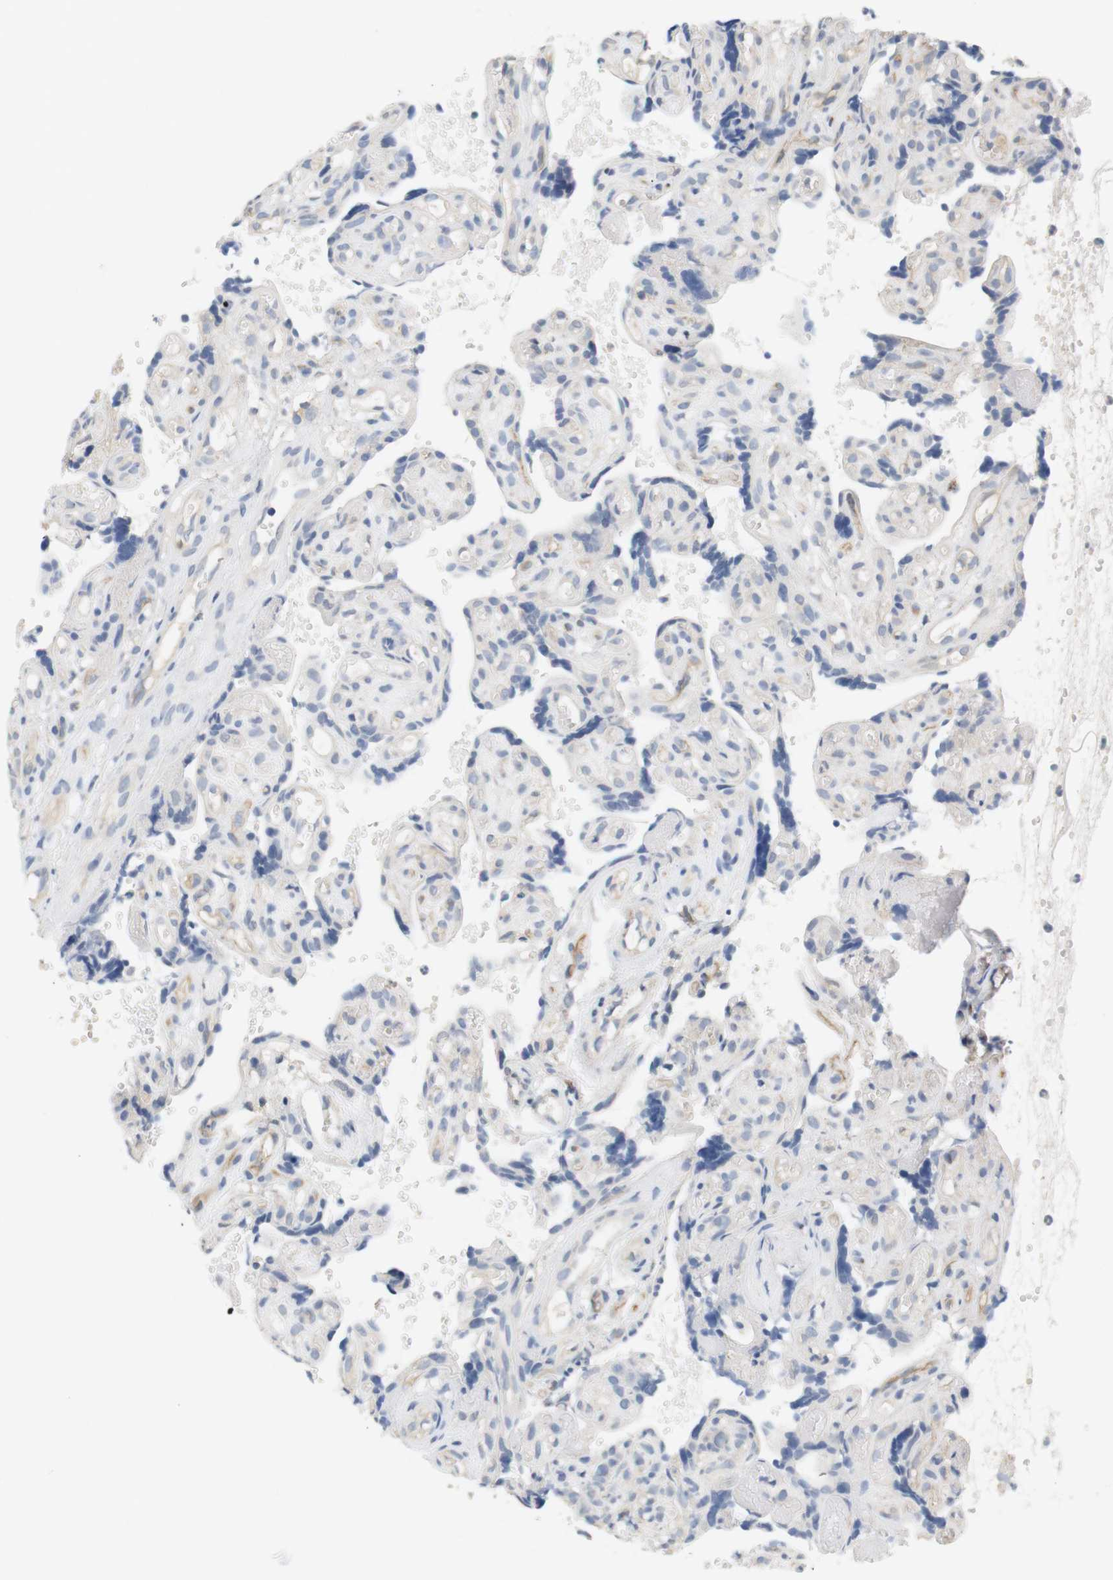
{"staining": {"intensity": "negative", "quantity": "none", "location": "none"}, "tissue": "placenta", "cell_type": "Decidual cells", "image_type": "normal", "snomed": [{"axis": "morphology", "description": "Normal tissue, NOS"}, {"axis": "topography", "description": "Placenta"}], "caption": "This is an immunohistochemistry (IHC) photomicrograph of normal placenta. There is no staining in decidual cells.", "gene": "OSR1", "patient": {"sex": "female", "age": 30}}